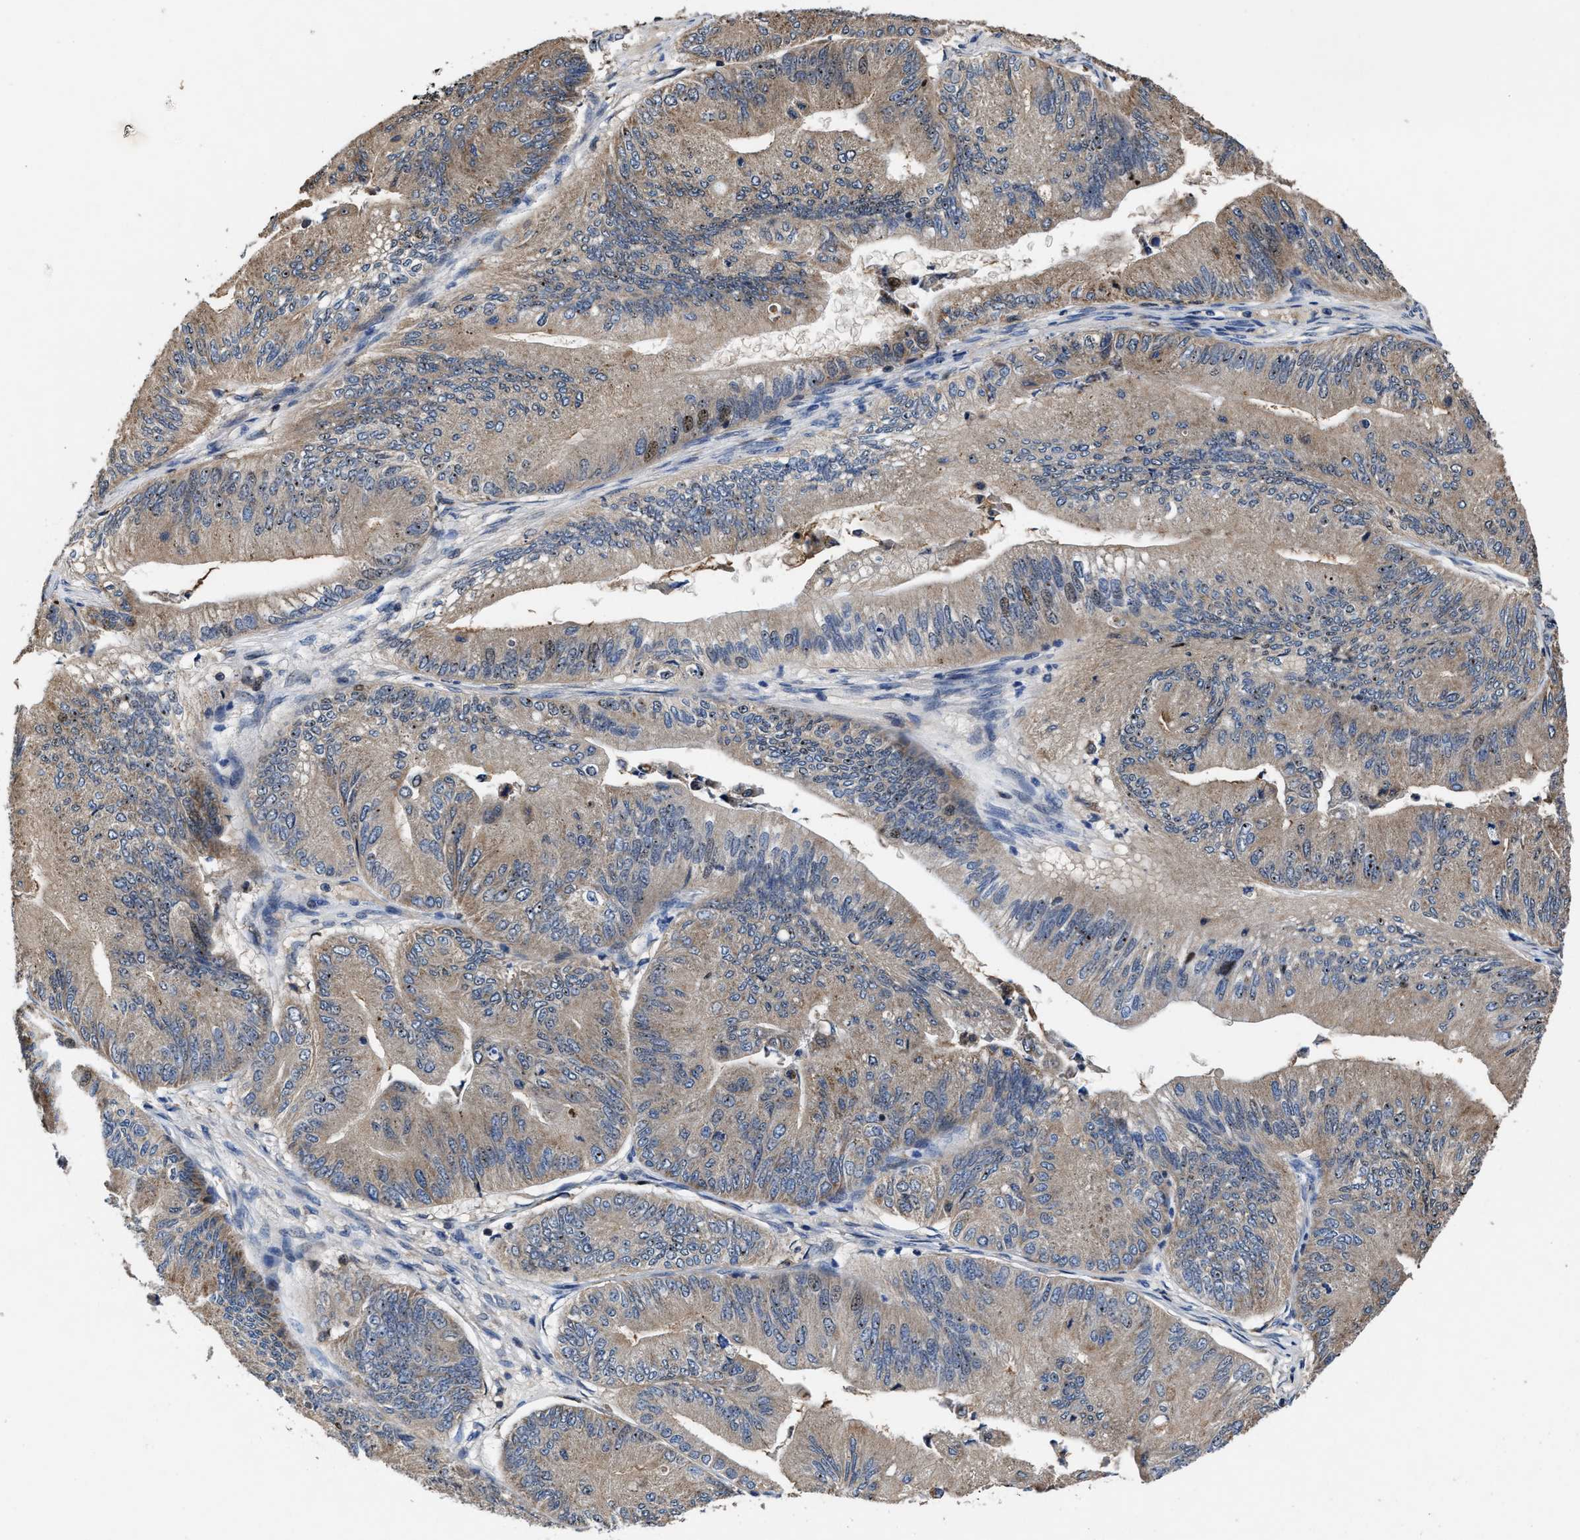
{"staining": {"intensity": "moderate", "quantity": ">75%", "location": "cytoplasmic/membranous"}, "tissue": "ovarian cancer", "cell_type": "Tumor cells", "image_type": "cancer", "snomed": [{"axis": "morphology", "description": "Cystadenocarcinoma, mucinous, NOS"}, {"axis": "topography", "description": "Ovary"}], "caption": "DAB (3,3'-diaminobenzidine) immunohistochemical staining of human ovarian cancer reveals moderate cytoplasmic/membranous protein expression in about >75% of tumor cells.", "gene": "RGS10", "patient": {"sex": "female", "age": 61}}